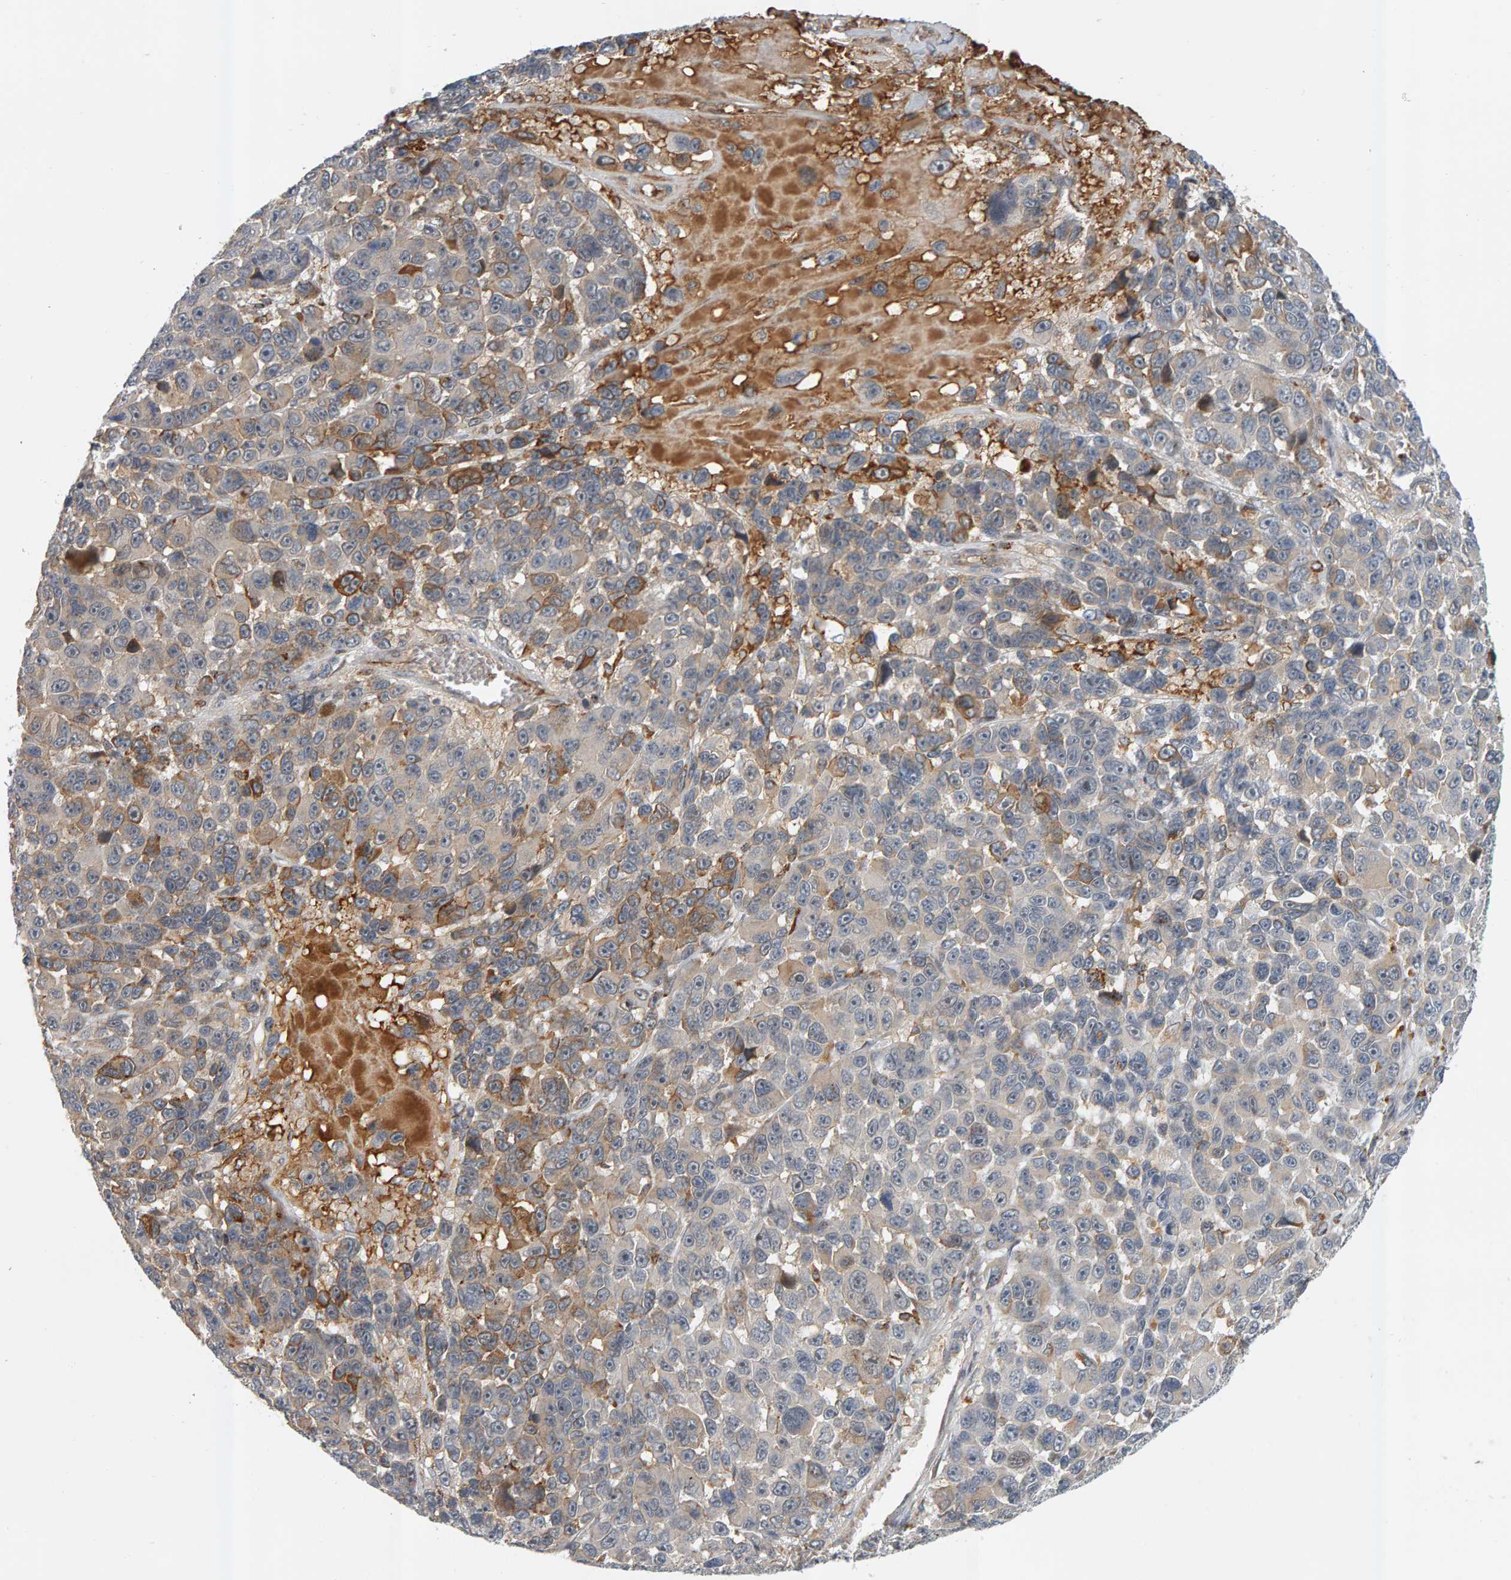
{"staining": {"intensity": "moderate", "quantity": "<25%", "location": "cytoplasmic/membranous"}, "tissue": "melanoma", "cell_type": "Tumor cells", "image_type": "cancer", "snomed": [{"axis": "morphology", "description": "Malignant melanoma, NOS"}, {"axis": "topography", "description": "Skin"}], "caption": "Protein staining displays moderate cytoplasmic/membranous positivity in about <25% of tumor cells in melanoma.", "gene": "ZNF160", "patient": {"sex": "male", "age": 53}}